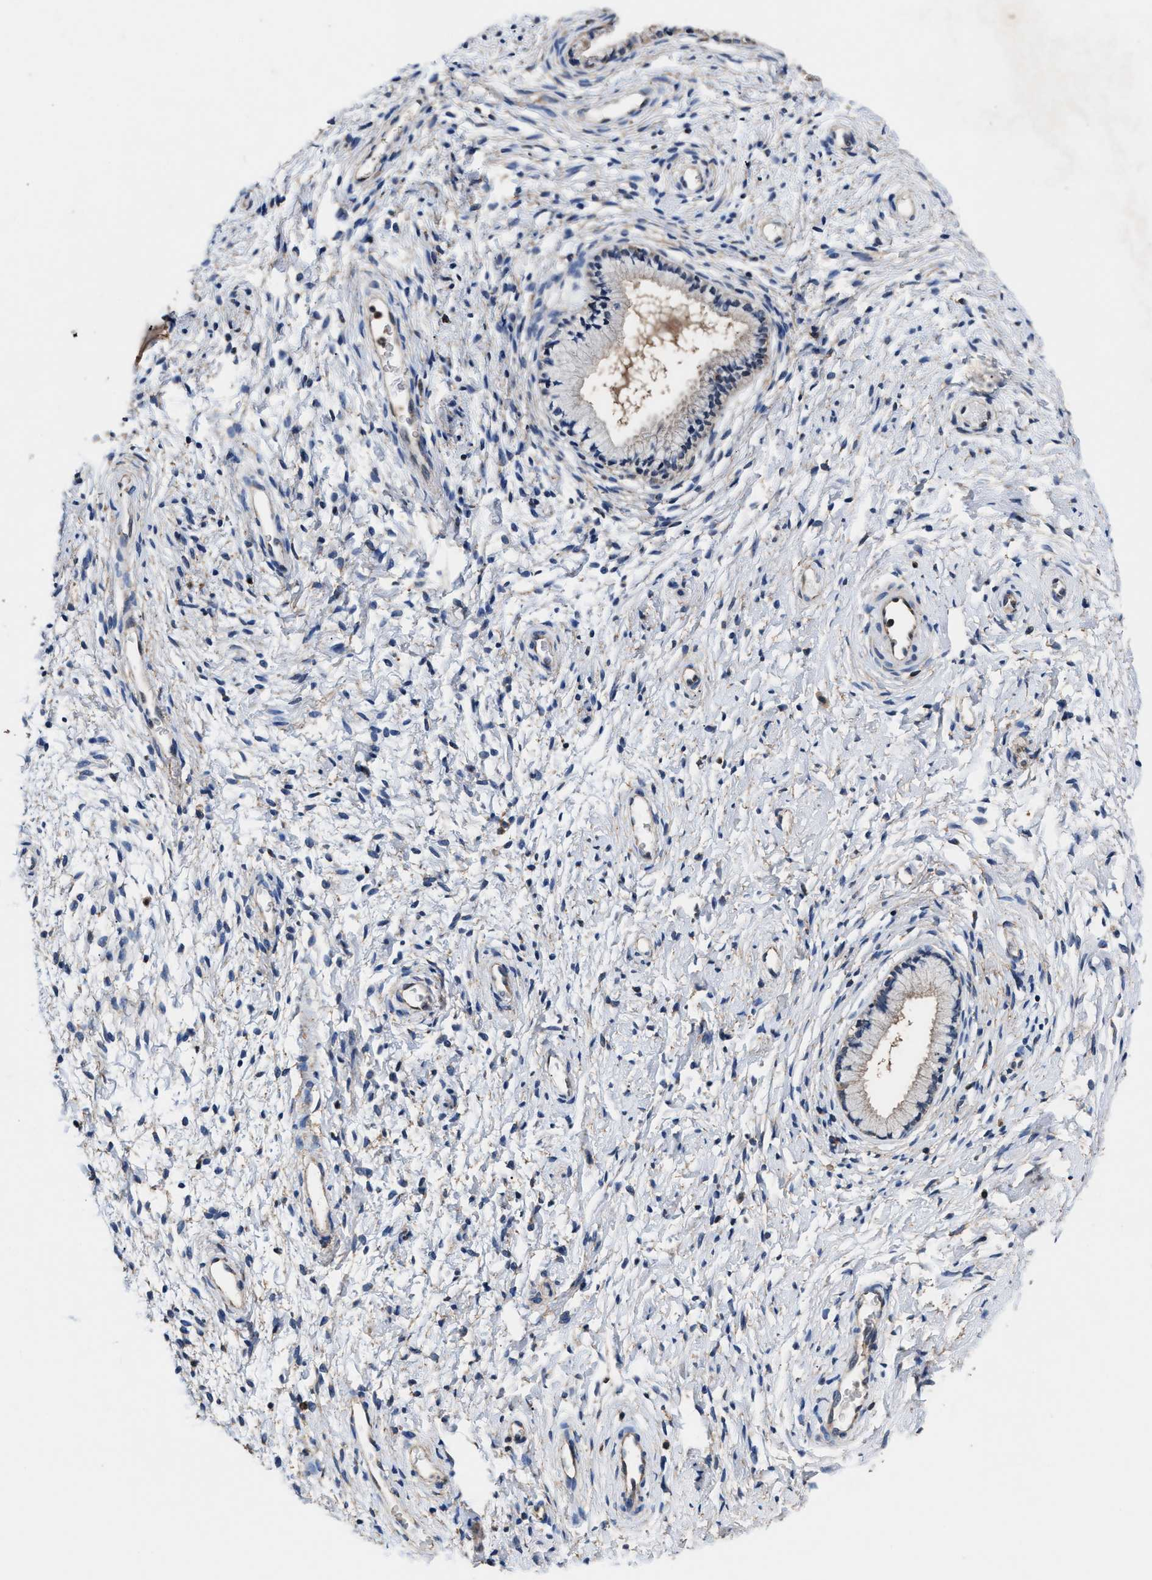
{"staining": {"intensity": "weak", "quantity": "<25%", "location": "cytoplasmic/membranous"}, "tissue": "cervix", "cell_type": "Glandular cells", "image_type": "normal", "snomed": [{"axis": "morphology", "description": "Normal tissue, NOS"}, {"axis": "topography", "description": "Cervix"}], "caption": "A high-resolution image shows IHC staining of unremarkable cervix, which exhibits no significant expression in glandular cells. (Stains: DAB immunohistochemistry with hematoxylin counter stain, Microscopy: brightfield microscopy at high magnification).", "gene": "ACLY", "patient": {"sex": "female", "age": 72}}